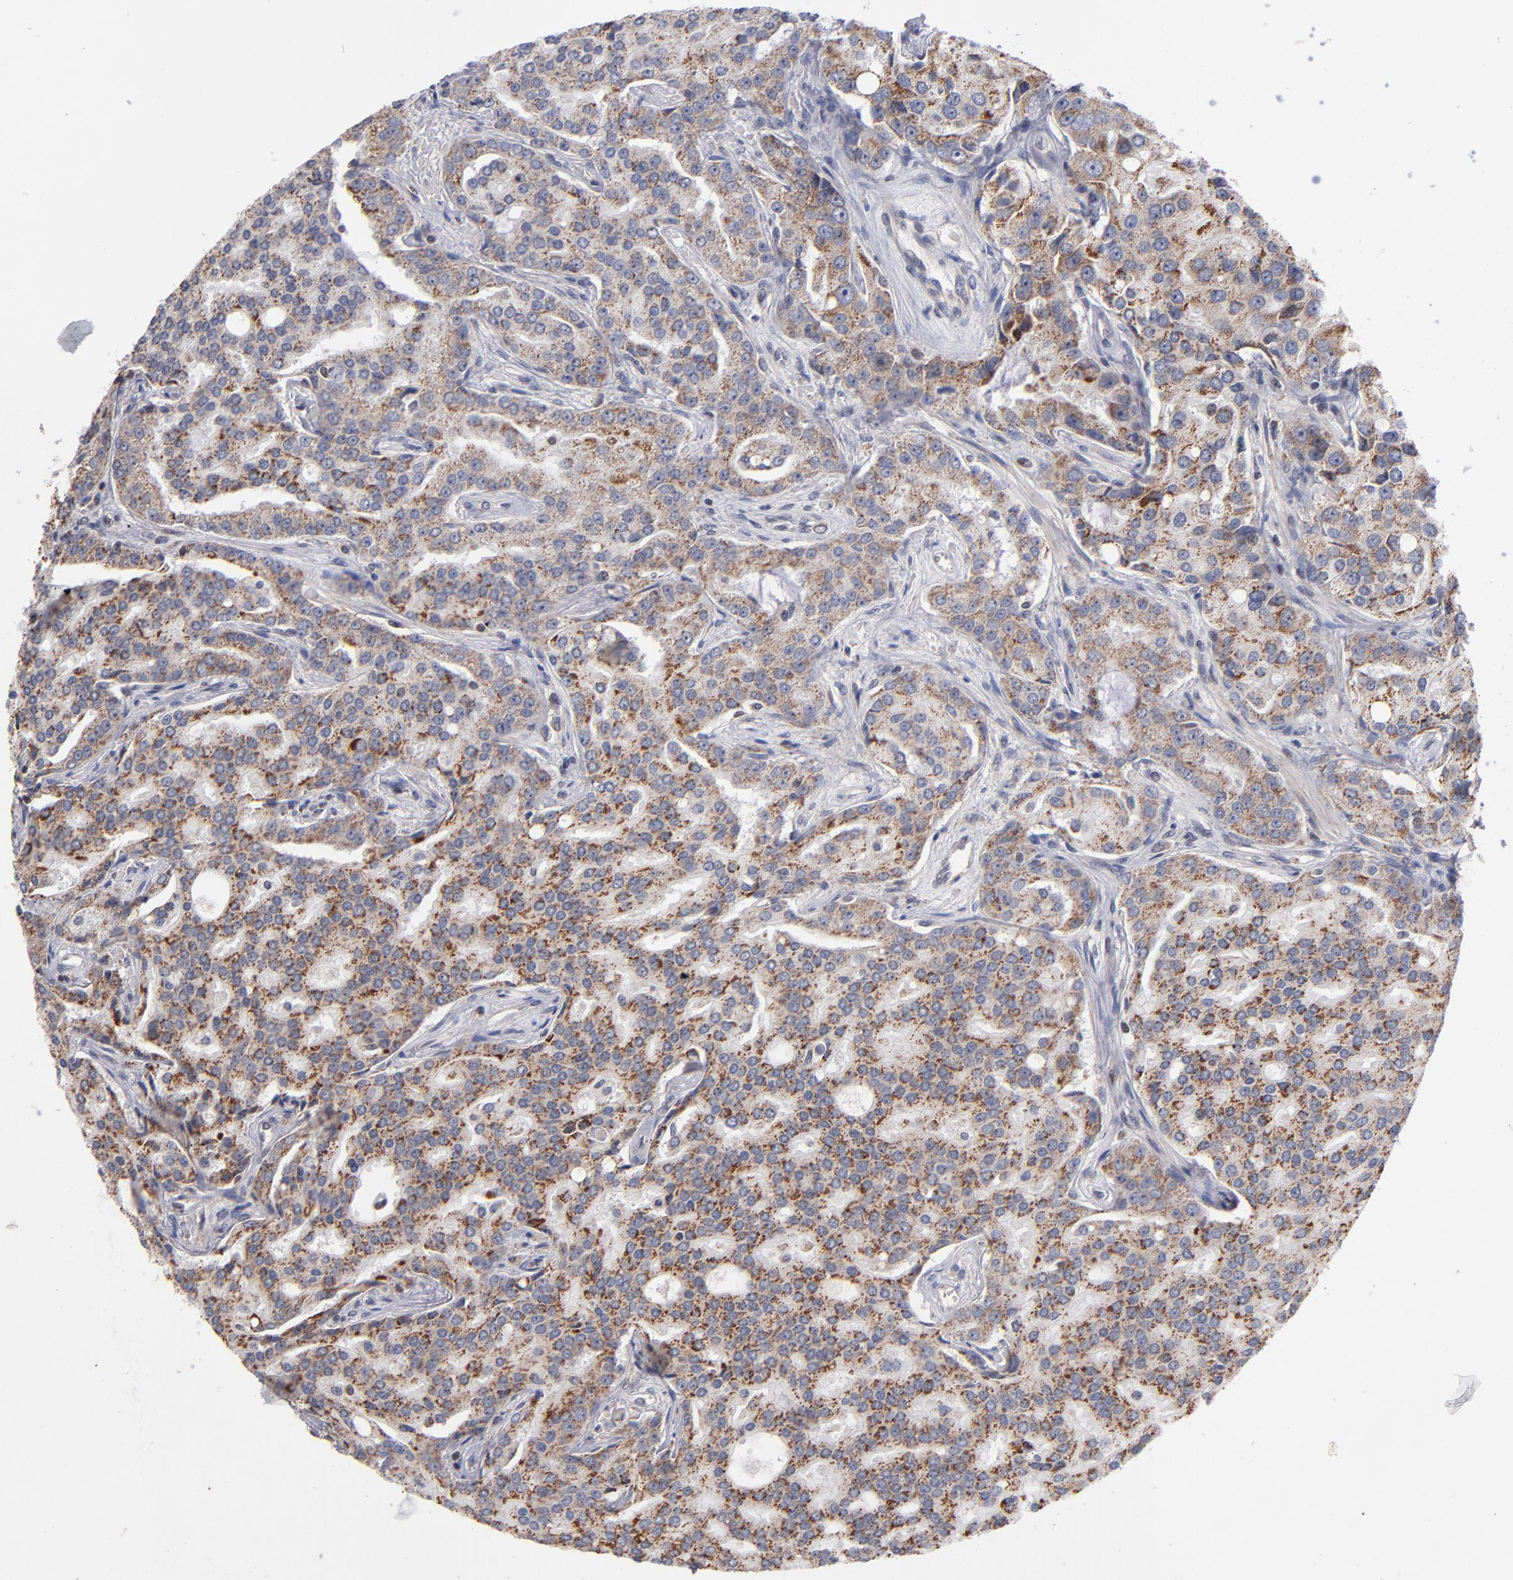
{"staining": {"intensity": "moderate", "quantity": ">75%", "location": "cytoplasmic/membranous"}, "tissue": "prostate cancer", "cell_type": "Tumor cells", "image_type": "cancer", "snomed": [{"axis": "morphology", "description": "Adenocarcinoma, High grade"}, {"axis": "topography", "description": "Prostate"}], "caption": "Prostate high-grade adenocarcinoma tissue shows moderate cytoplasmic/membranous staining in approximately >75% of tumor cells (IHC, brightfield microscopy, high magnification).", "gene": "ODF2", "patient": {"sex": "male", "age": 72}}